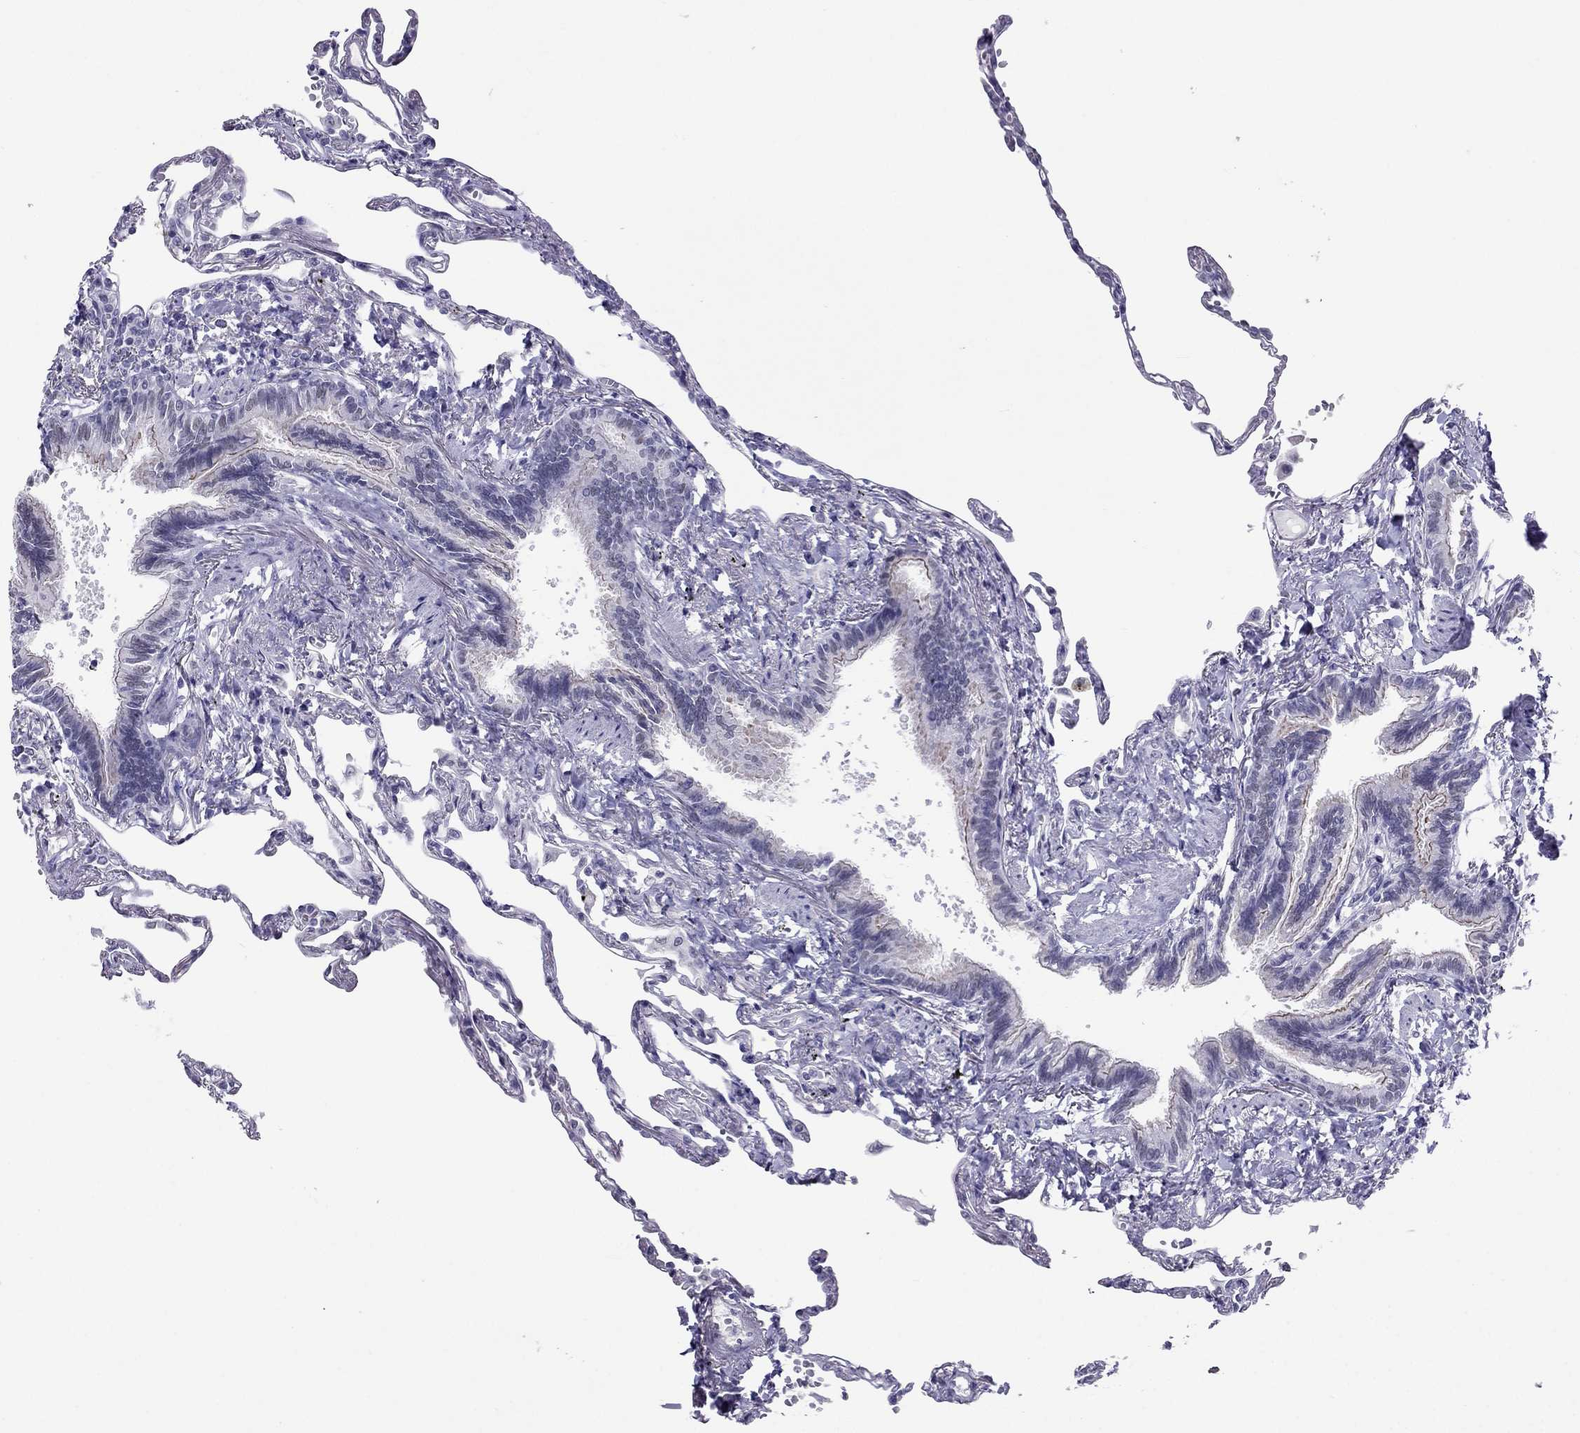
{"staining": {"intensity": "negative", "quantity": "none", "location": "none"}, "tissue": "lung", "cell_type": "Alveolar cells", "image_type": "normal", "snomed": [{"axis": "morphology", "description": "Normal tissue, NOS"}, {"axis": "topography", "description": "Lung"}], "caption": "DAB immunohistochemical staining of unremarkable human lung displays no significant staining in alveolar cells. (IHC, brightfield microscopy, high magnification).", "gene": "CROCC2", "patient": {"sex": "male", "age": 78}}